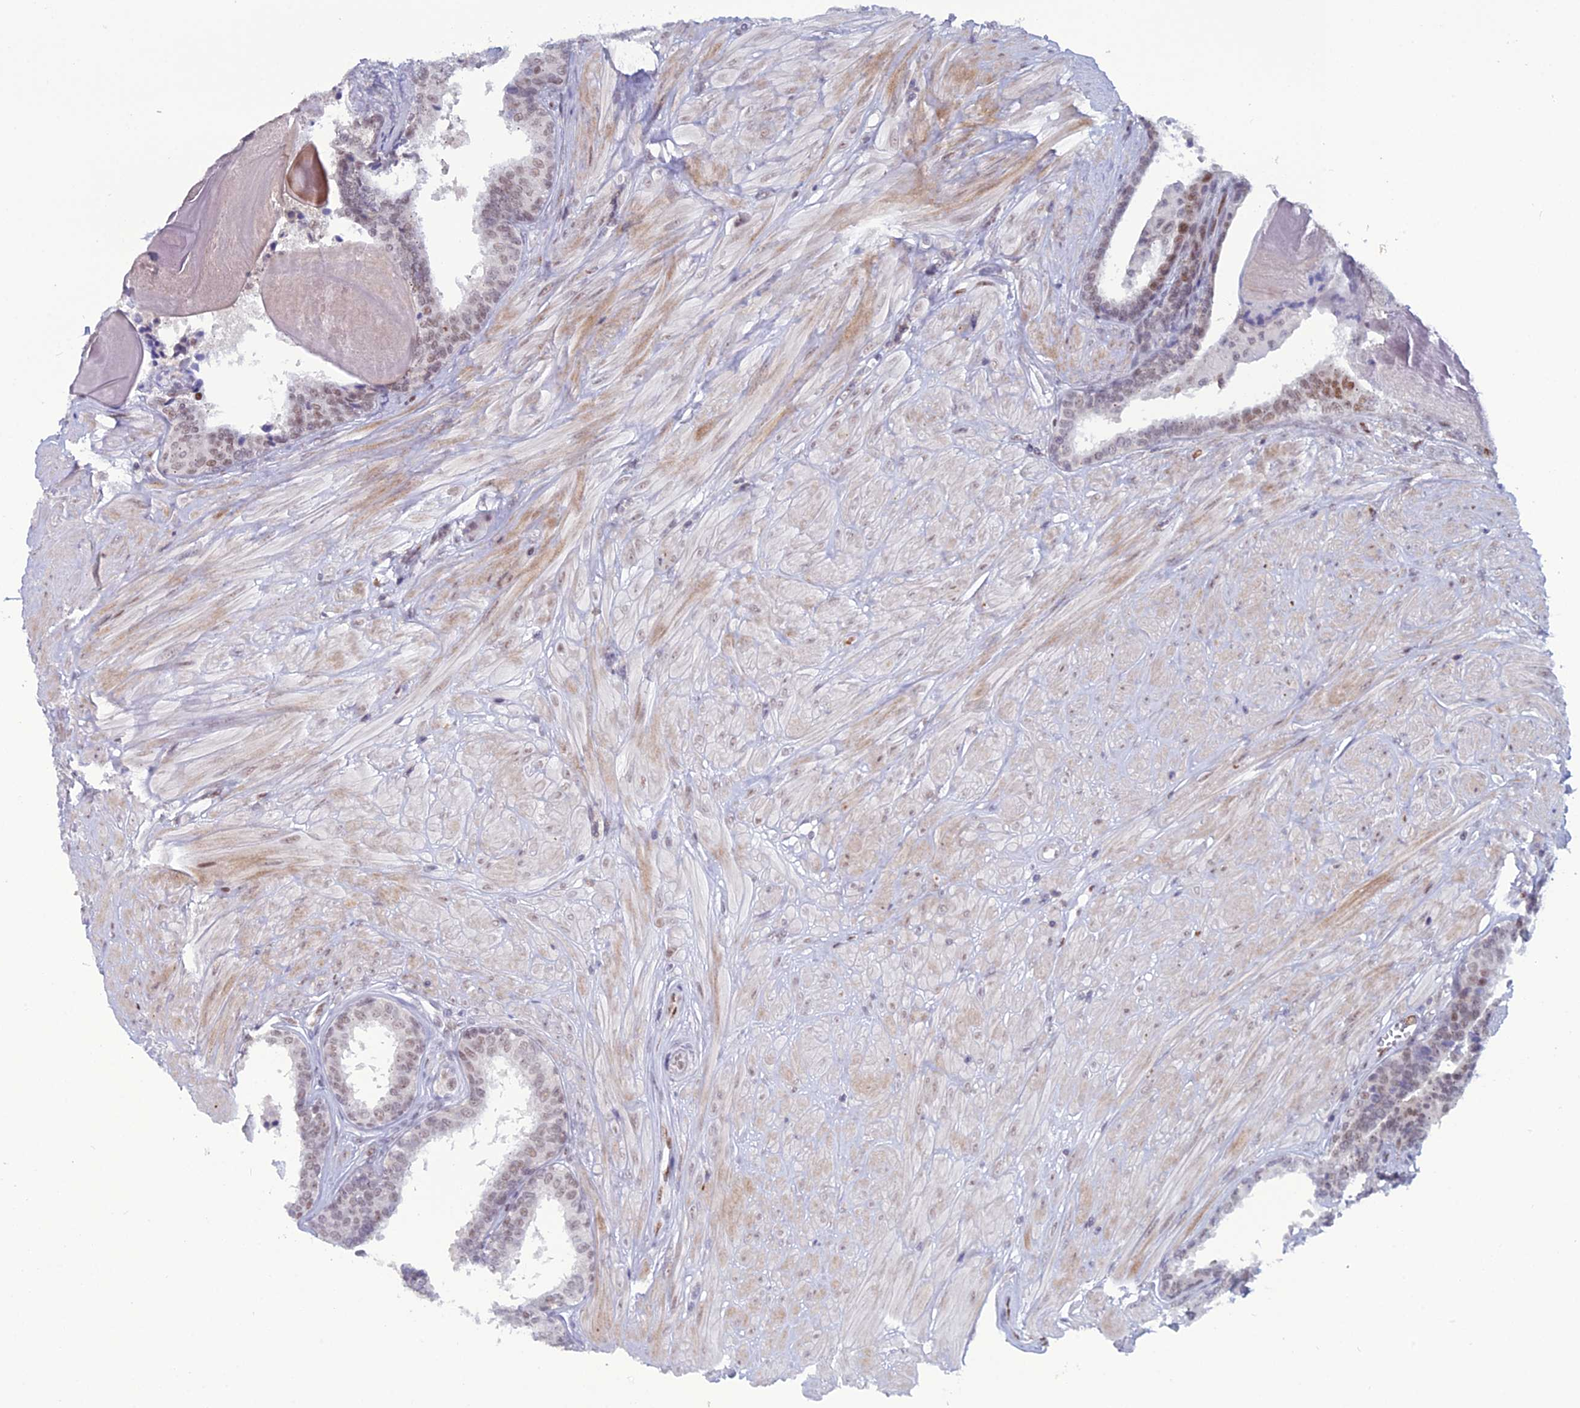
{"staining": {"intensity": "weak", "quantity": "<25%", "location": "nuclear"}, "tissue": "prostate cancer", "cell_type": "Tumor cells", "image_type": "cancer", "snomed": [{"axis": "morphology", "description": "Adenocarcinoma, High grade"}, {"axis": "topography", "description": "Prostate"}], "caption": "Tumor cells show no significant expression in prostate cancer (adenocarcinoma (high-grade)).", "gene": "NOL4L", "patient": {"sex": "male", "age": 62}}